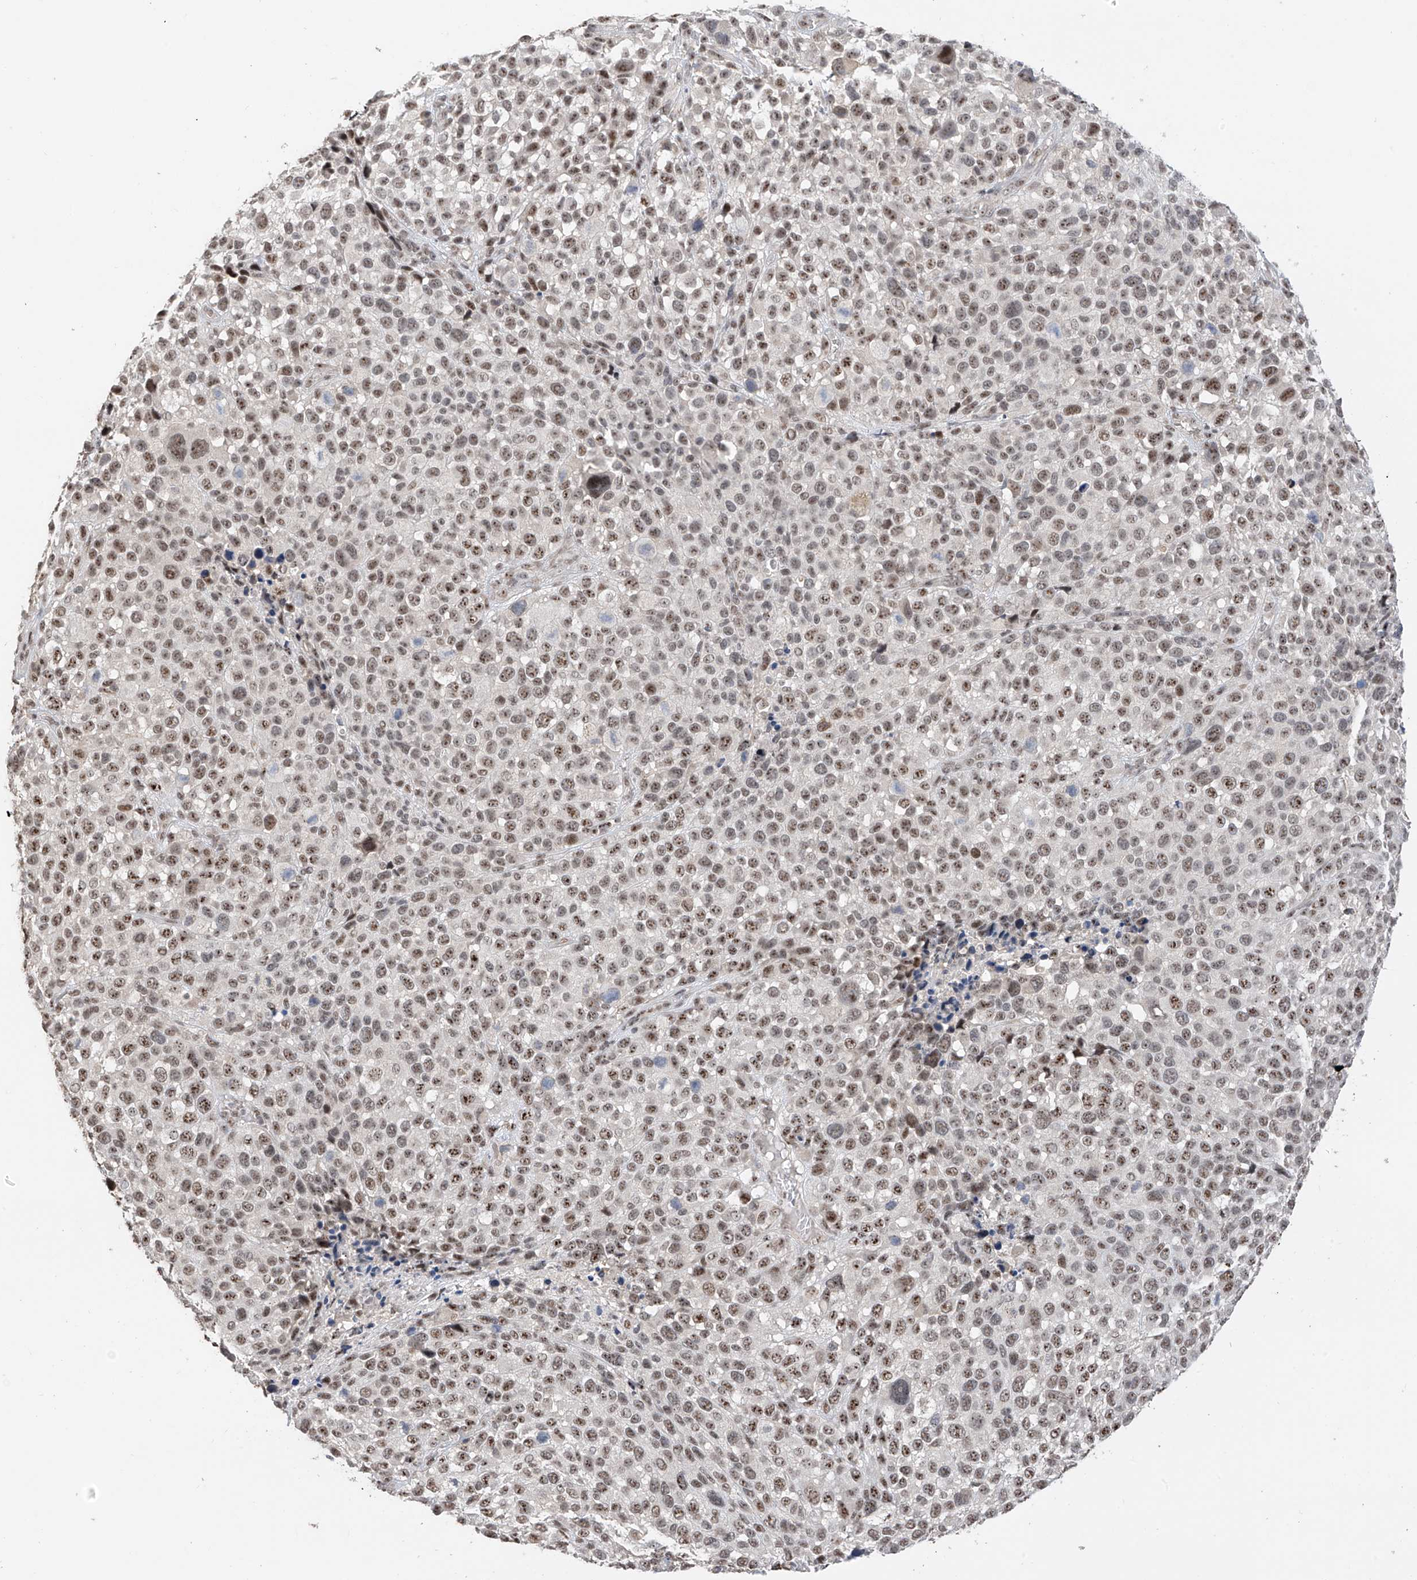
{"staining": {"intensity": "moderate", "quantity": ">75%", "location": "nuclear"}, "tissue": "melanoma", "cell_type": "Tumor cells", "image_type": "cancer", "snomed": [{"axis": "morphology", "description": "Malignant melanoma, NOS"}, {"axis": "topography", "description": "Skin of trunk"}], "caption": "This is an image of immunohistochemistry staining of malignant melanoma, which shows moderate positivity in the nuclear of tumor cells.", "gene": "C1orf131", "patient": {"sex": "male", "age": 71}}